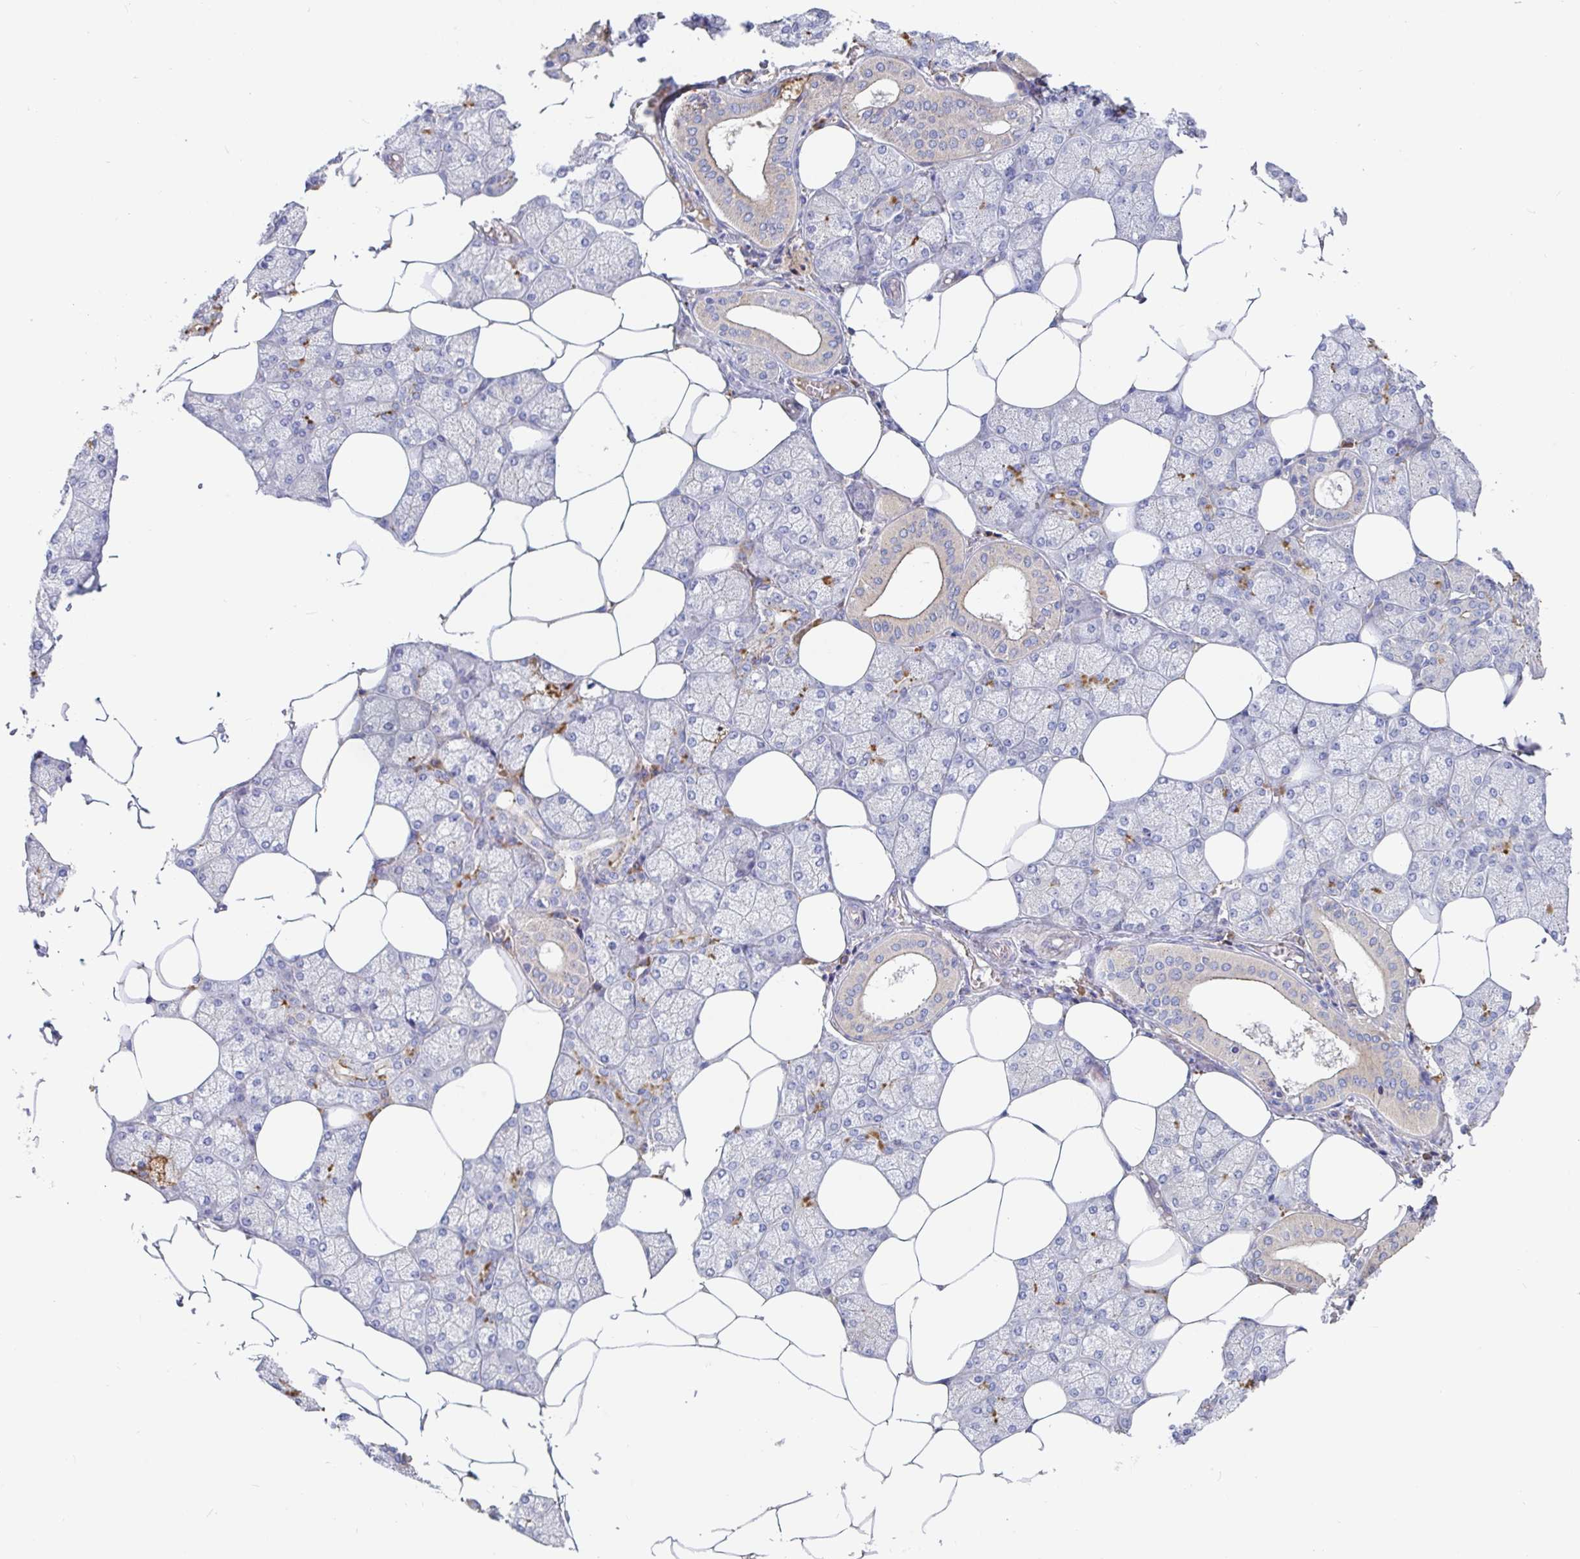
{"staining": {"intensity": "weak", "quantity": "25%-75%", "location": "cytoplasmic/membranous"}, "tissue": "salivary gland", "cell_type": "Glandular cells", "image_type": "normal", "snomed": [{"axis": "morphology", "description": "Normal tissue, NOS"}, {"axis": "topography", "description": "Salivary gland"}], "caption": "DAB immunohistochemical staining of benign human salivary gland exhibits weak cytoplasmic/membranous protein staining in approximately 25%-75% of glandular cells.", "gene": "IRAK2", "patient": {"sex": "female", "age": 43}}